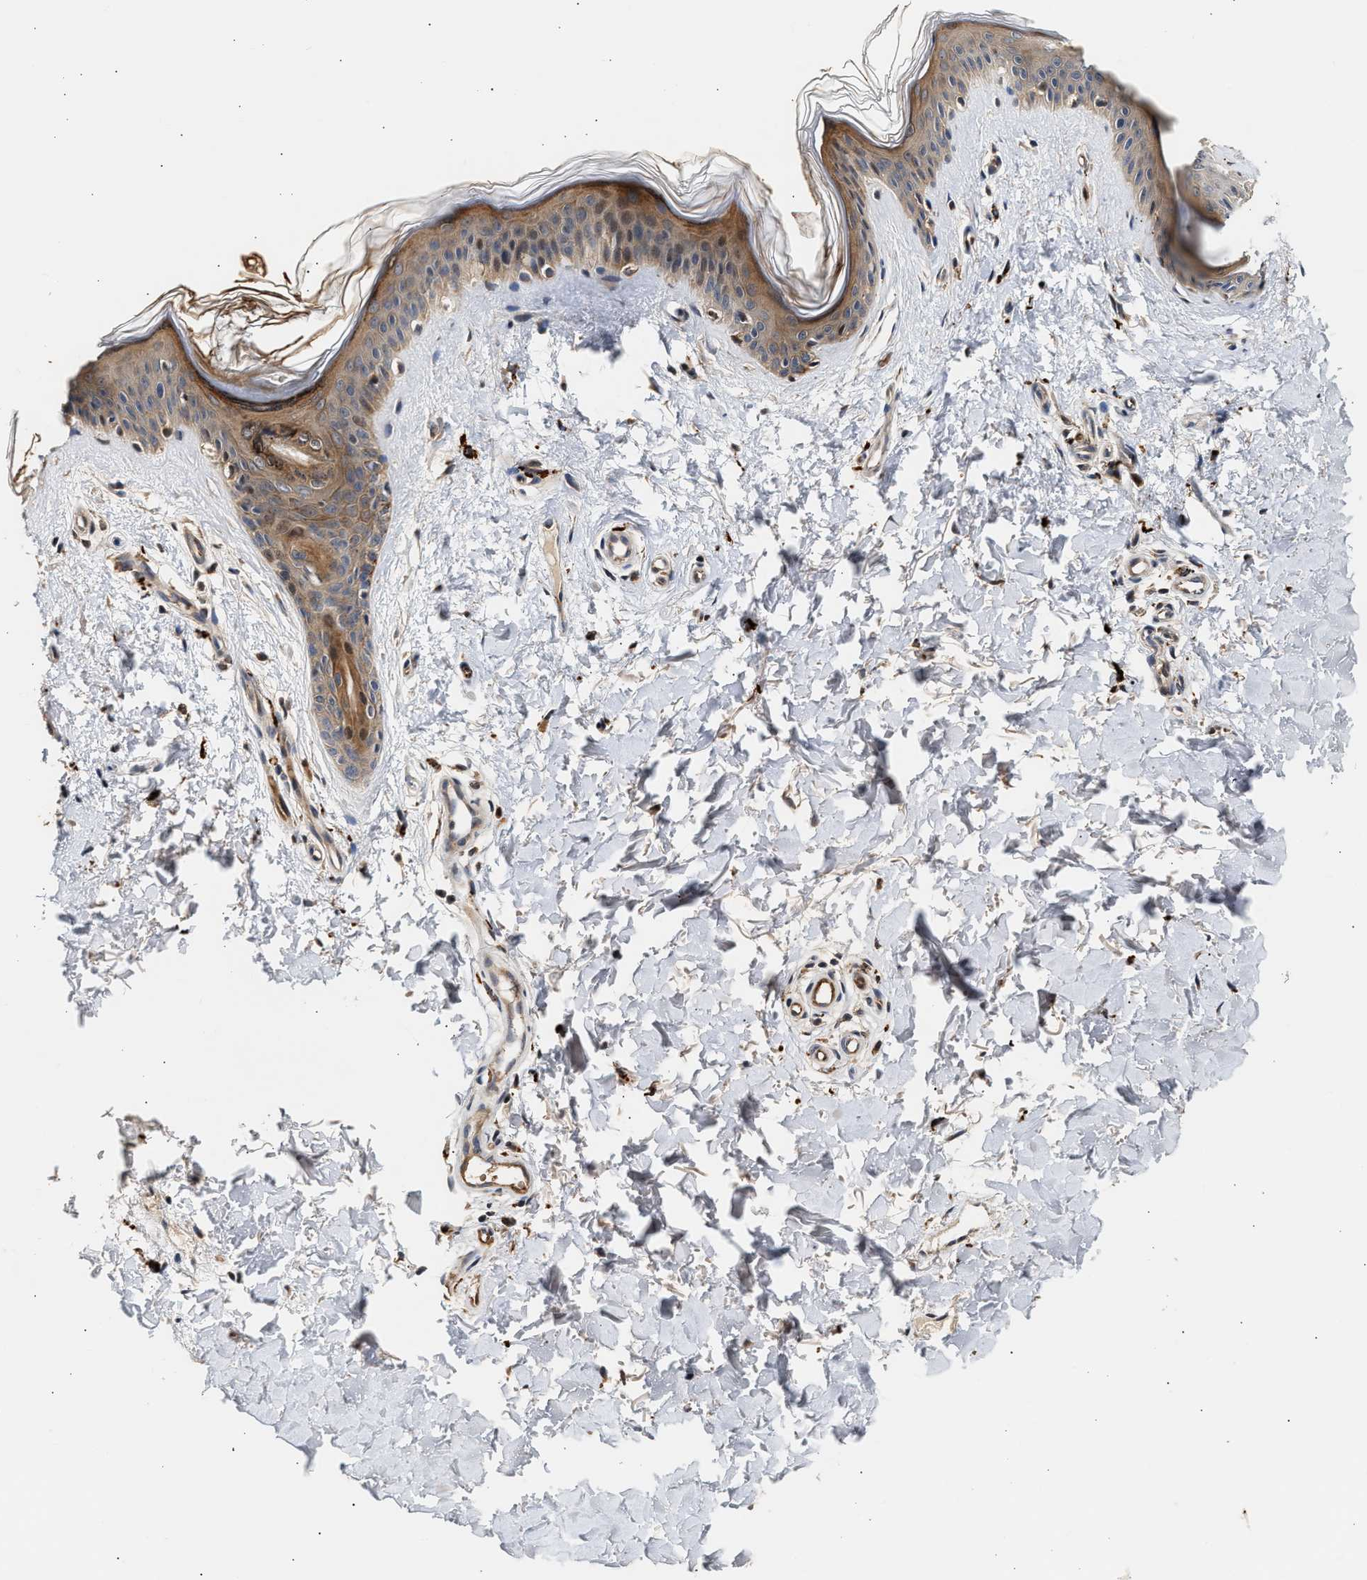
{"staining": {"intensity": "moderate", "quantity": ">75%", "location": "cytoplasmic/membranous"}, "tissue": "skin", "cell_type": "Fibroblasts", "image_type": "normal", "snomed": [{"axis": "morphology", "description": "Normal tissue, NOS"}, {"axis": "topography", "description": "Skin"}], "caption": "Moderate cytoplasmic/membranous protein staining is identified in approximately >75% of fibroblasts in skin. Immunohistochemistry stains the protein in brown and the nuclei are stained blue.", "gene": "PLD3", "patient": {"sex": "female", "age": 41}}